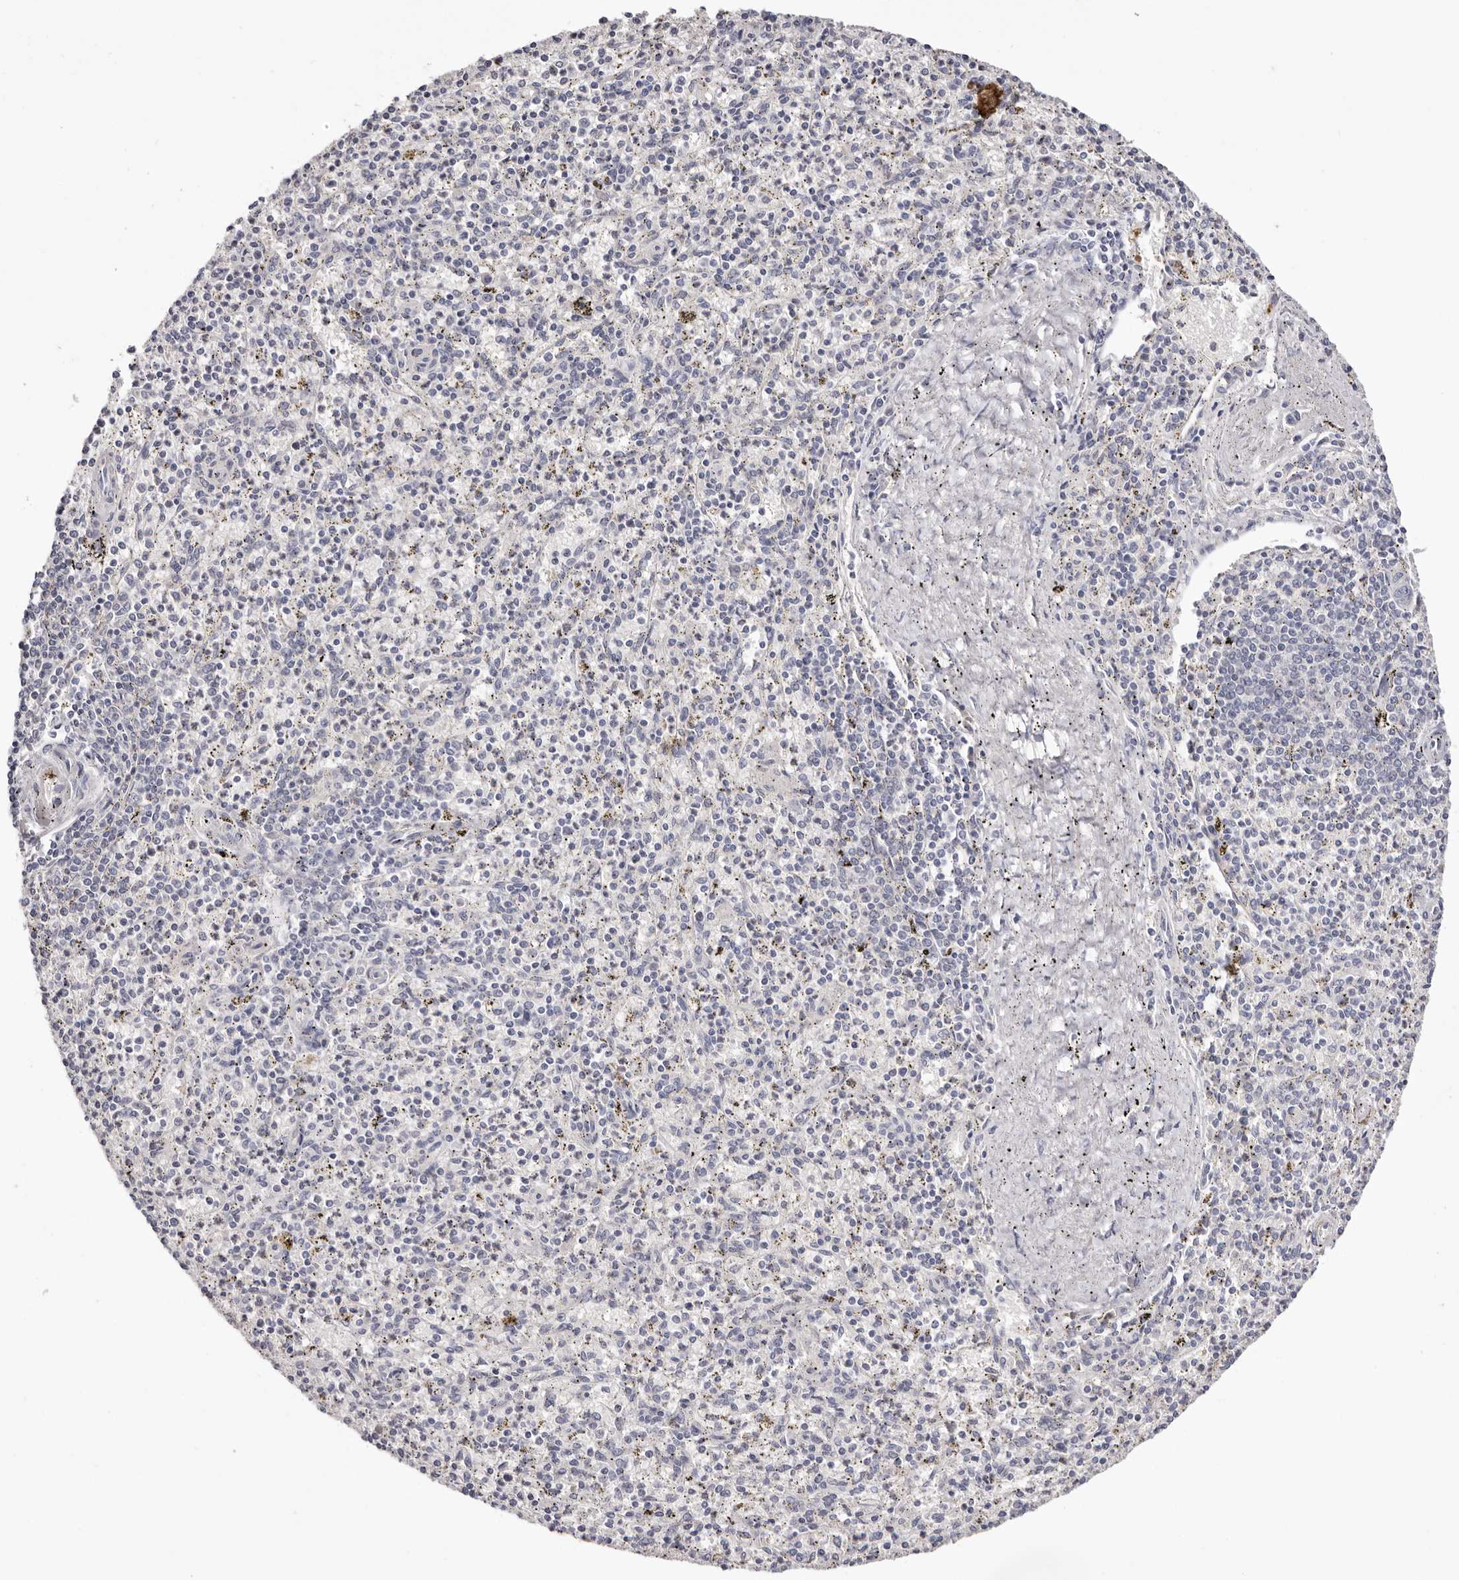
{"staining": {"intensity": "negative", "quantity": "none", "location": "none"}, "tissue": "spleen", "cell_type": "Cells in red pulp", "image_type": "normal", "snomed": [{"axis": "morphology", "description": "Normal tissue, NOS"}, {"axis": "topography", "description": "Spleen"}], "caption": "A histopathology image of human spleen is negative for staining in cells in red pulp. The staining was performed using DAB (3,3'-diaminobenzidine) to visualize the protein expression in brown, while the nuclei were stained in blue with hematoxylin (Magnification: 20x).", "gene": "STK16", "patient": {"sex": "male", "age": 72}}